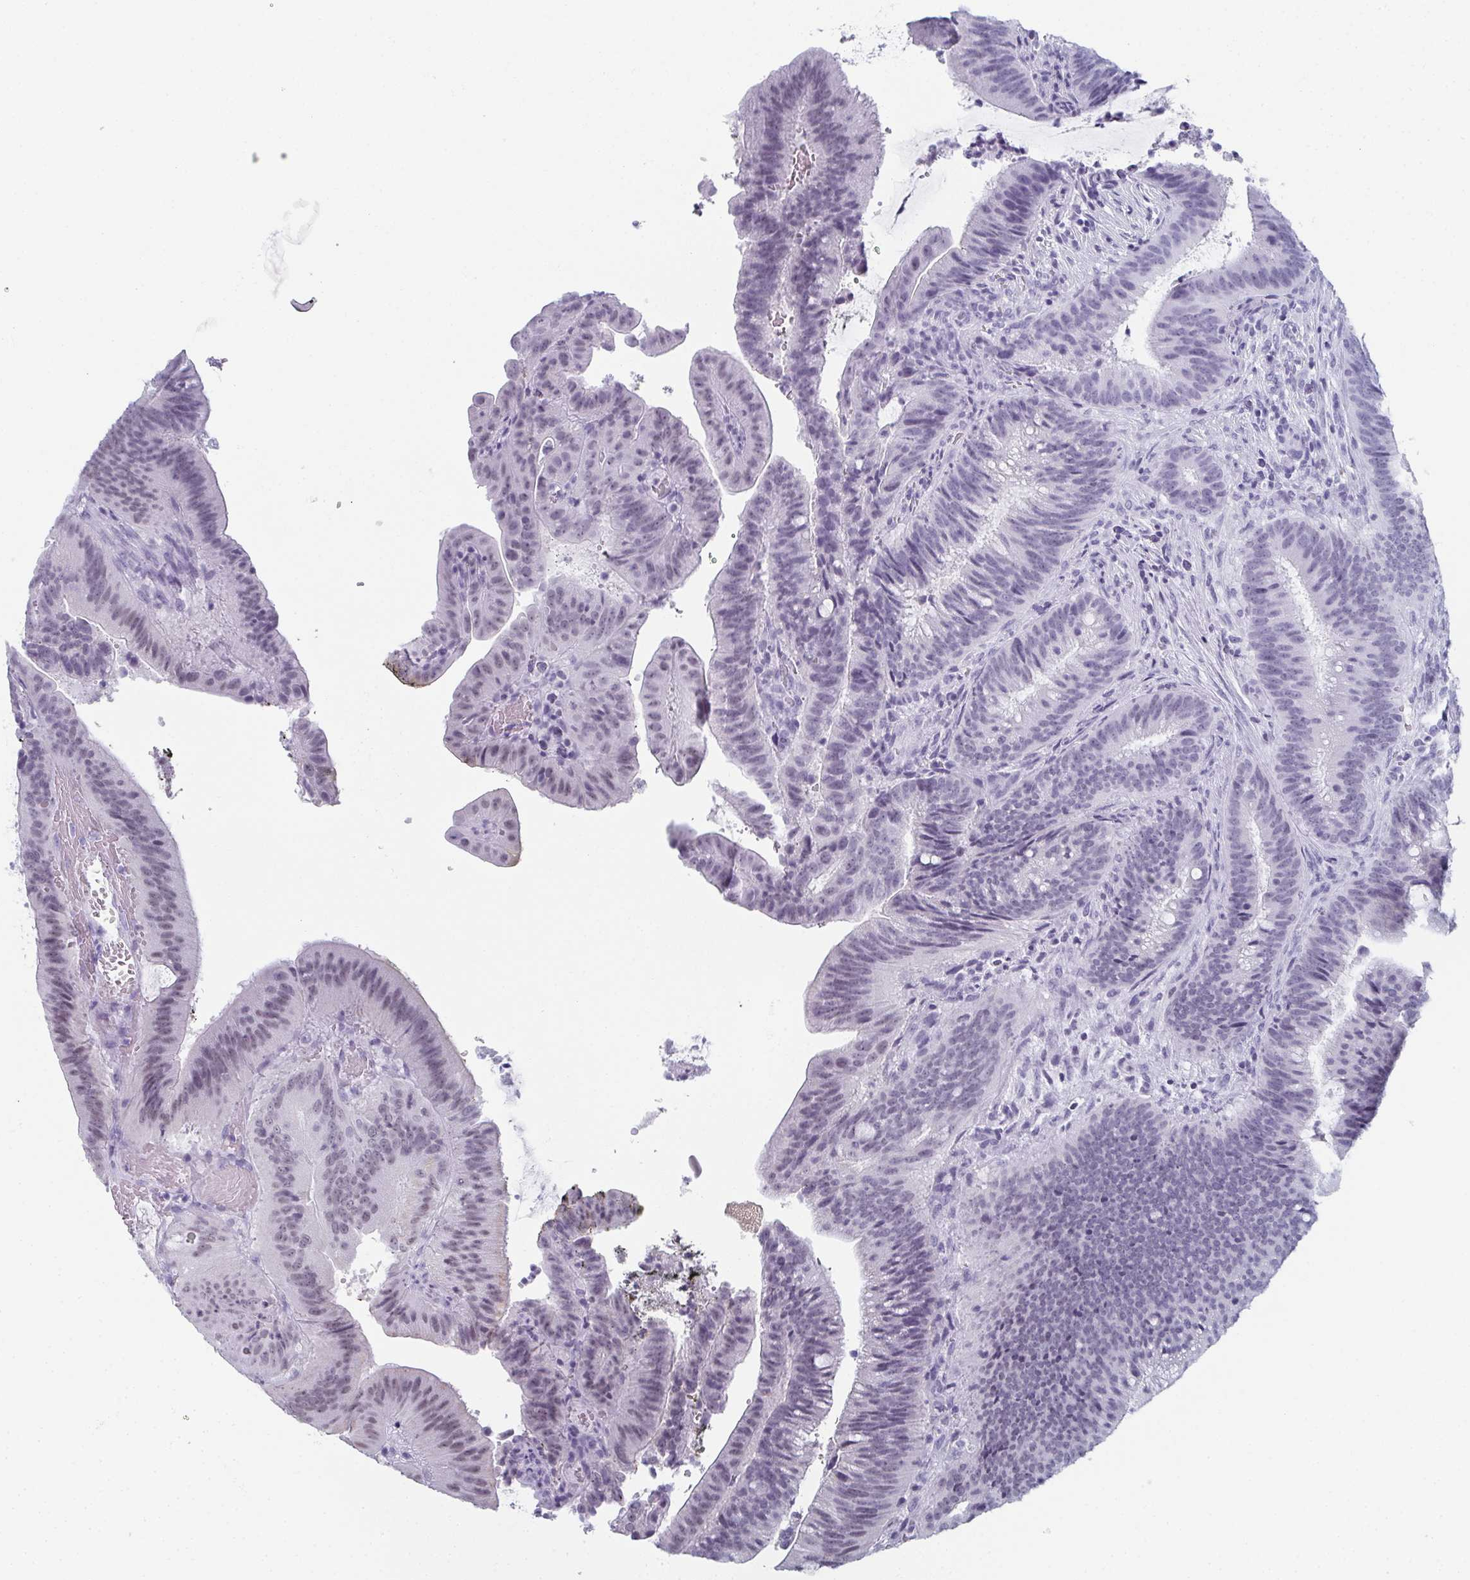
{"staining": {"intensity": "negative", "quantity": "none", "location": "none"}, "tissue": "colorectal cancer", "cell_type": "Tumor cells", "image_type": "cancer", "snomed": [{"axis": "morphology", "description": "Adenocarcinoma, NOS"}, {"axis": "topography", "description": "Colon"}], "caption": "This is a micrograph of immunohistochemistry (IHC) staining of colorectal adenocarcinoma, which shows no staining in tumor cells.", "gene": "PYCR3", "patient": {"sex": "female", "age": 43}}